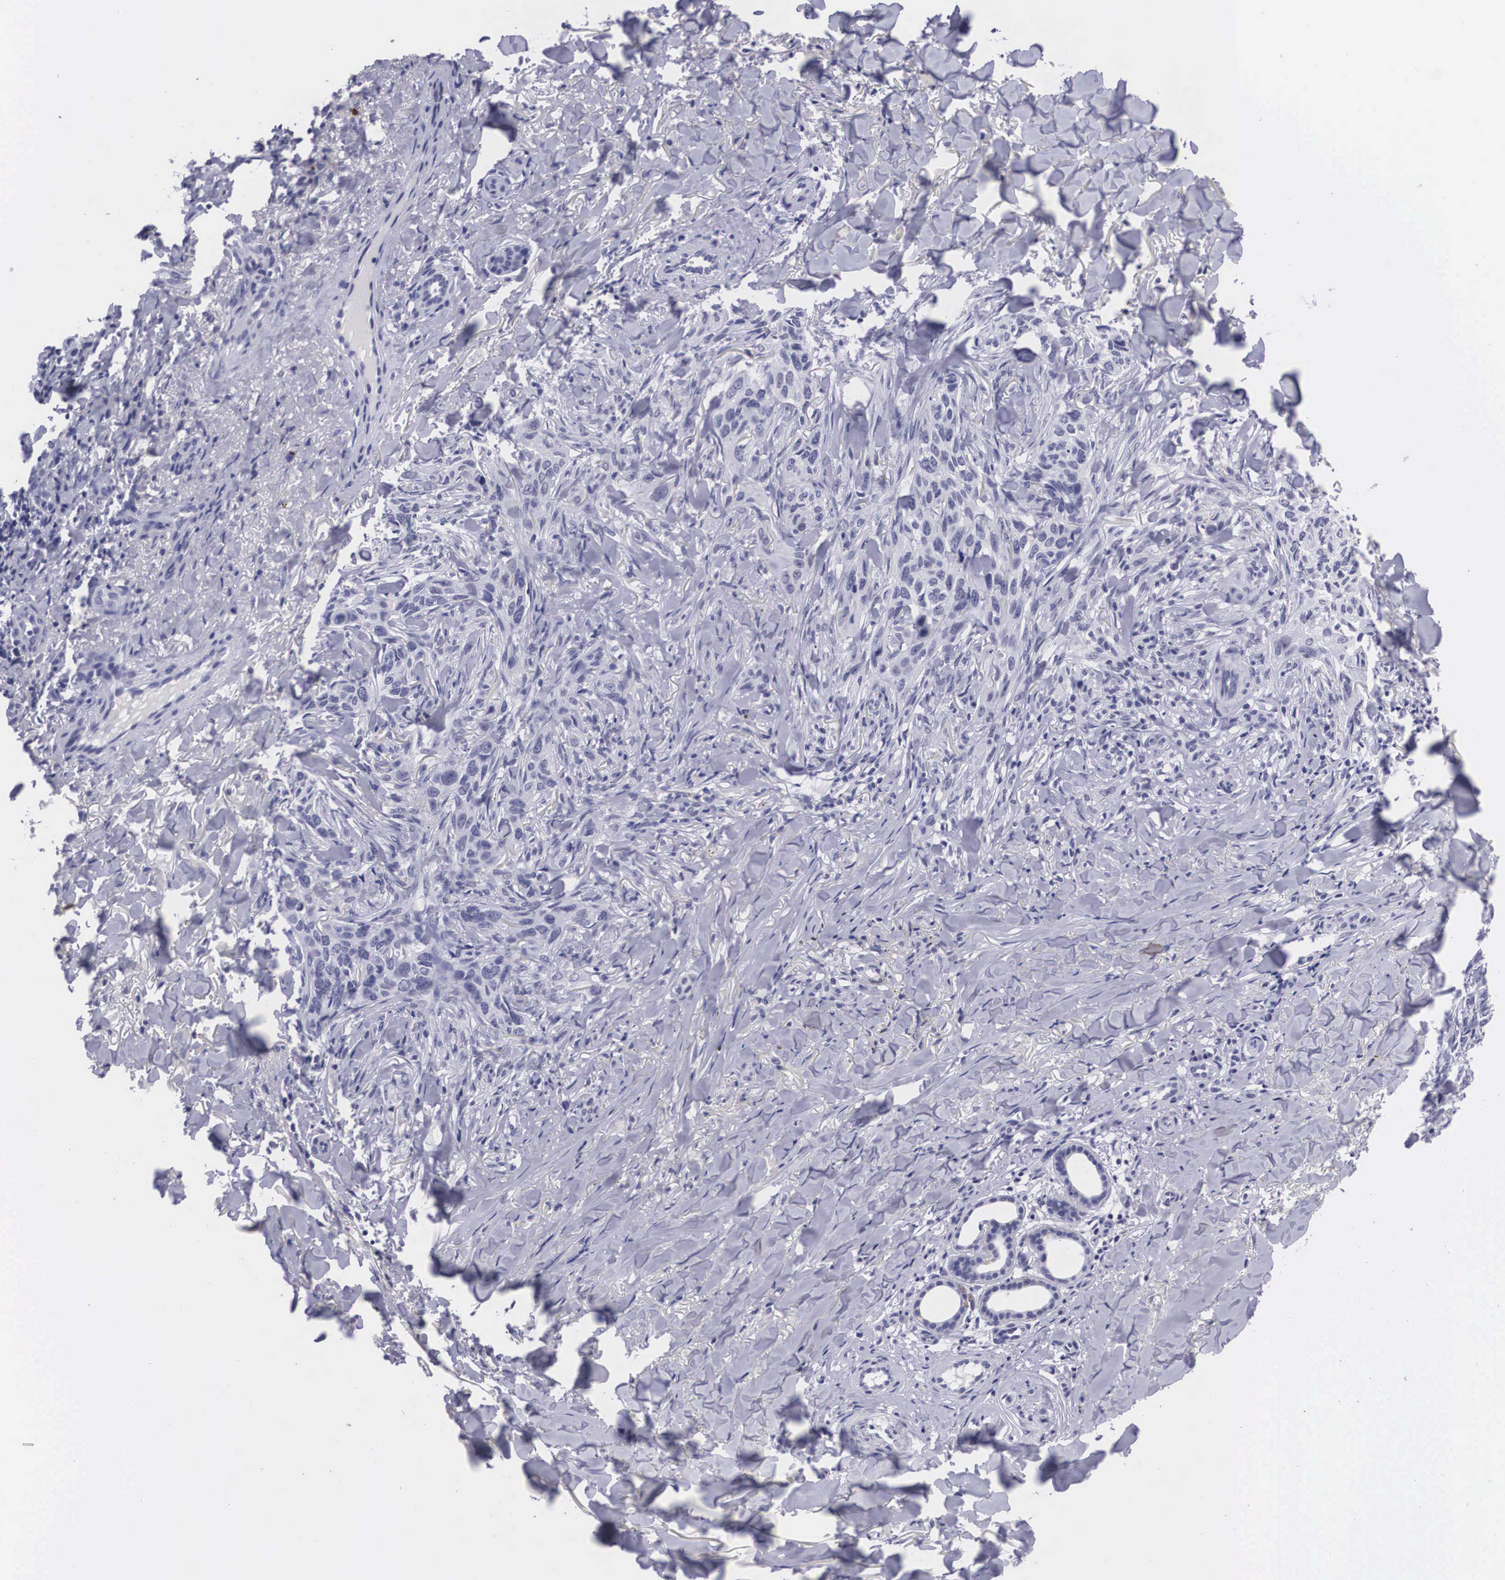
{"staining": {"intensity": "negative", "quantity": "none", "location": "none"}, "tissue": "skin cancer", "cell_type": "Tumor cells", "image_type": "cancer", "snomed": [{"axis": "morphology", "description": "Normal tissue, NOS"}, {"axis": "morphology", "description": "Basal cell carcinoma"}, {"axis": "topography", "description": "Skin"}], "caption": "High power microscopy photomicrograph of an IHC photomicrograph of skin cancer, revealing no significant expression in tumor cells.", "gene": "C22orf31", "patient": {"sex": "male", "age": 81}}